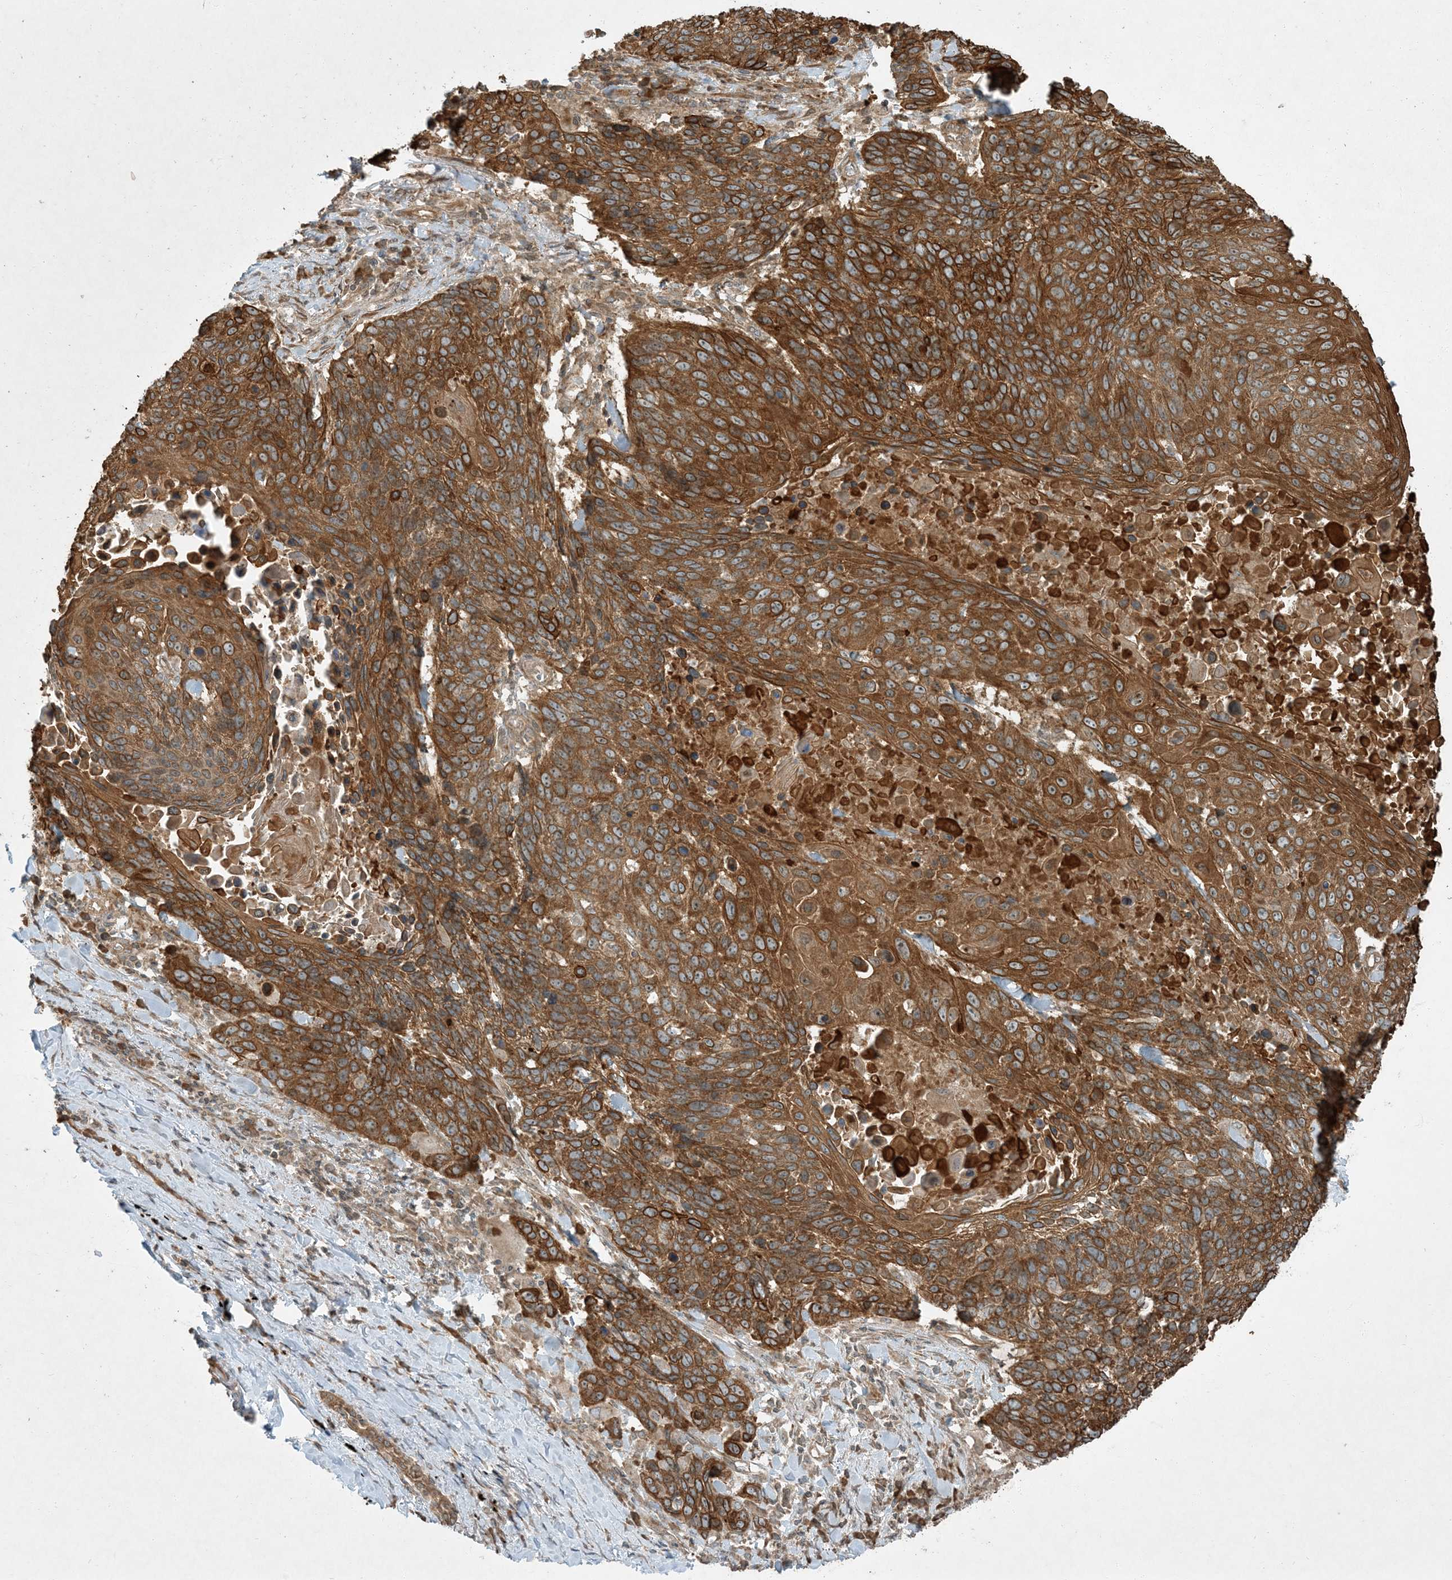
{"staining": {"intensity": "moderate", "quantity": ">75%", "location": "cytoplasmic/membranous"}, "tissue": "lung cancer", "cell_type": "Tumor cells", "image_type": "cancer", "snomed": [{"axis": "morphology", "description": "Squamous cell carcinoma, NOS"}, {"axis": "topography", "description": "Lung"}], "caption": "The photomicrograph displays a brown stain indicating the presence of a protein in the cytoplasmic/membranous of tumor cells in lung squamous cell carcinoma. Ihc stains the protein in brown and the nuclei are stained blue.", "gene": "COMMD8", "patient": {"sex": "male", "age": 66}}